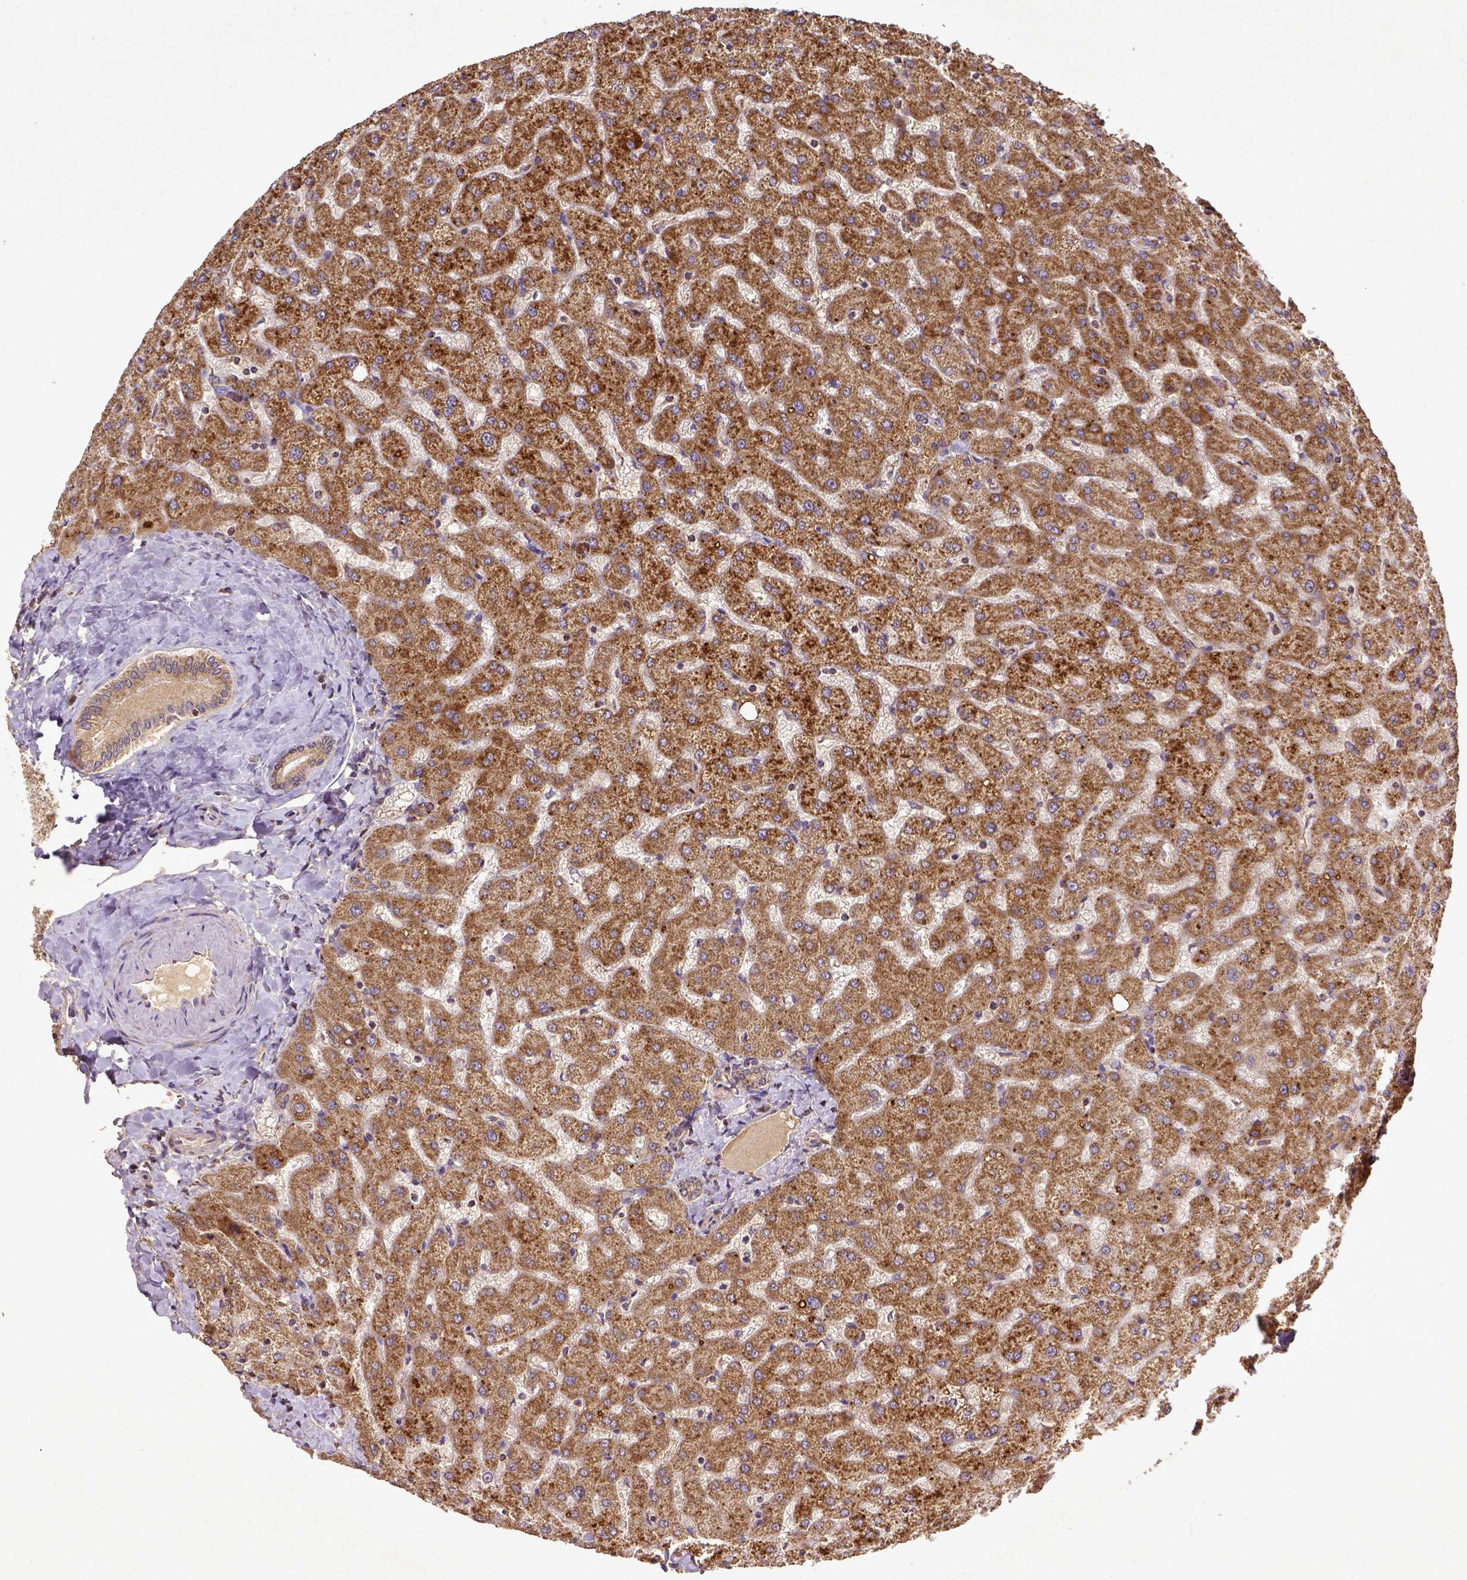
{"staining": {"intensity": "weak", "quantity": ">75%", "location": "cytoplasmic/membranous"}, "tissue": "liver", "cell_type": "Cholangiocytes", "image_type": "normal", "snomed": [{"axis": "morphology", "description": "Normal tissue, NOS"}, {"axis": "topography", "description": "Liver"}], "caption": "This micrograph exhibits immunohistochemistry staining of normal human liver, with low weak cytoplasmic/membranous positivity in about >75% of cholangiocytes.", "gene": "MT", "patient": {"sex": "female", "age": 50}}